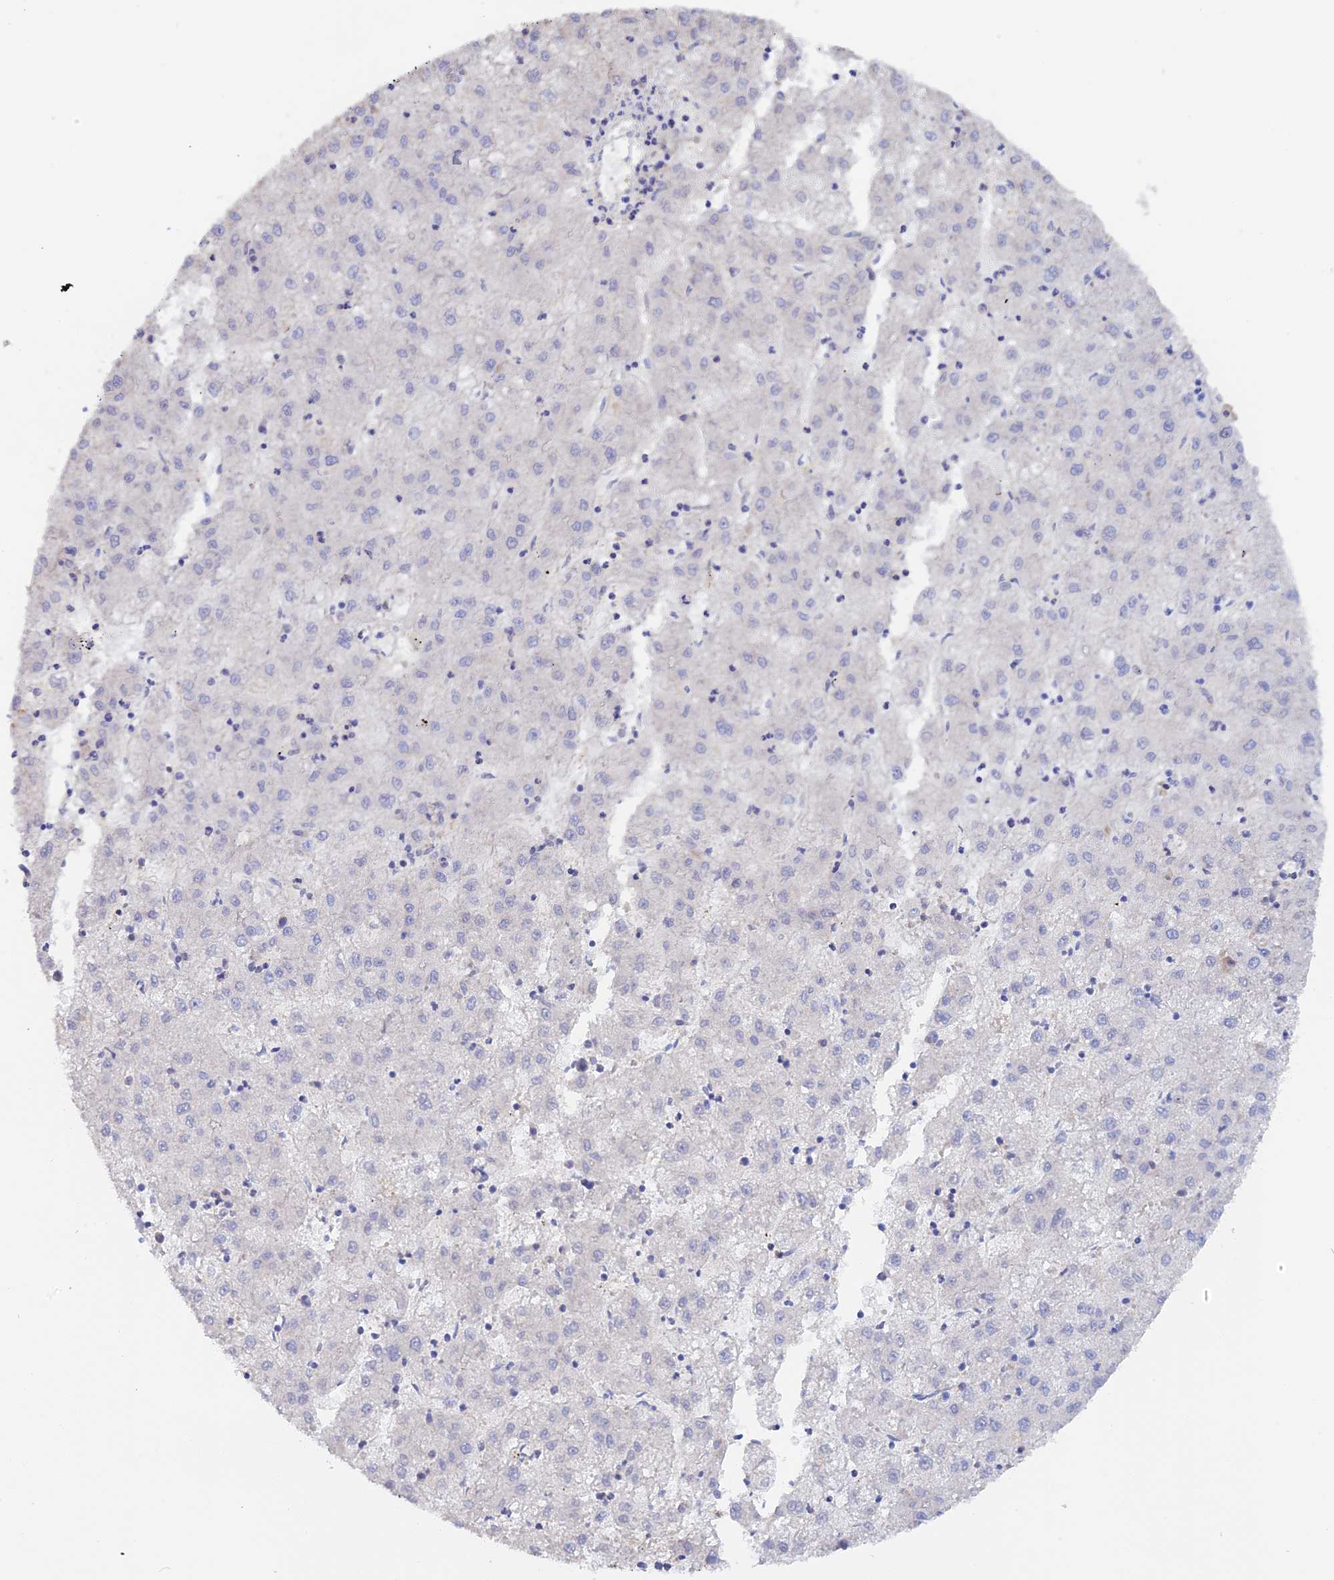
{"staining": {"intensity": "negative", "quantity": "none", "location": "none"}, "tissue": "liver cancer", "cell_type": "Tumor cells", "image_type": "cancer", "snomed": [{"axis": "morphology", "description": "Carcinoma, Hepatocellular, NOS"}, {"axis": "topography", "description": "Liver"}], "caption": "An IHC photomicrograph of liver cancer (hepatocellular carcinoma) is shown. There is no staining in tumor cells of liver cancer (hepatocellular carcinoma).", "gene": "ADGRA1", "patient": {"sex": "male", "age": 72}}